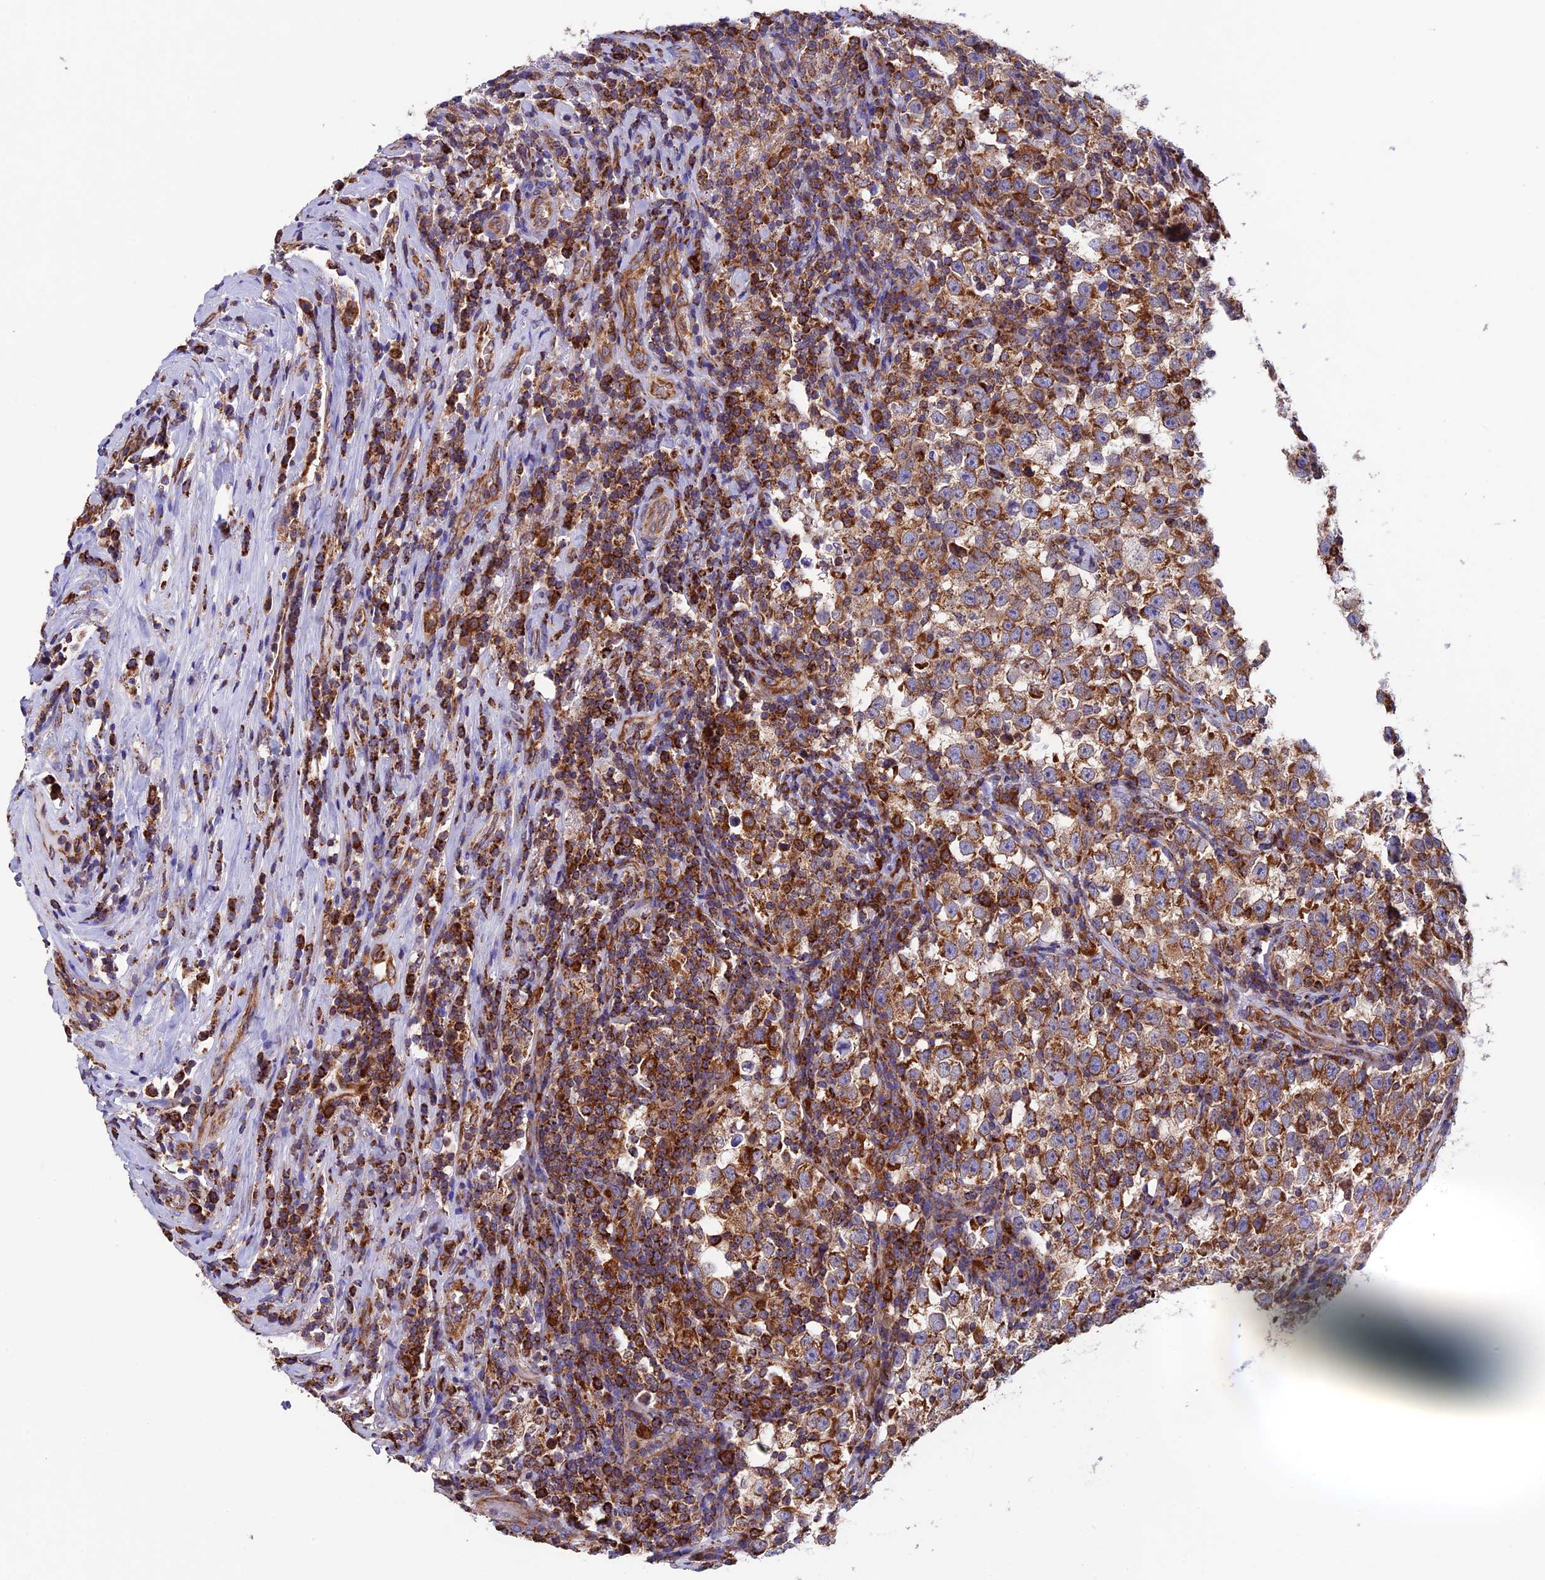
{"staining": {"intensity": "strong", "quantity": ">75%", "location": "cytoplasmic/membranous"}, "tissue": "testis cancer", "cell_type": "Tumor cells", "image_type": "cancer", "snomed": [{"axis": "morphology", "description": "Normal tissue, NOS"}, {"axis": "morphology", "description": "Seminoma, NOS"}, {"axis": "topography", "description": "Testis"}], "caption": "Brown immunohistochemical staining in human testis seminoma exhibits strong cytoplasmic/membranous staining in about >75% of tumor cells.", "gene": "SLC9A5", "patient": {"sex": "male", "age": 43}}